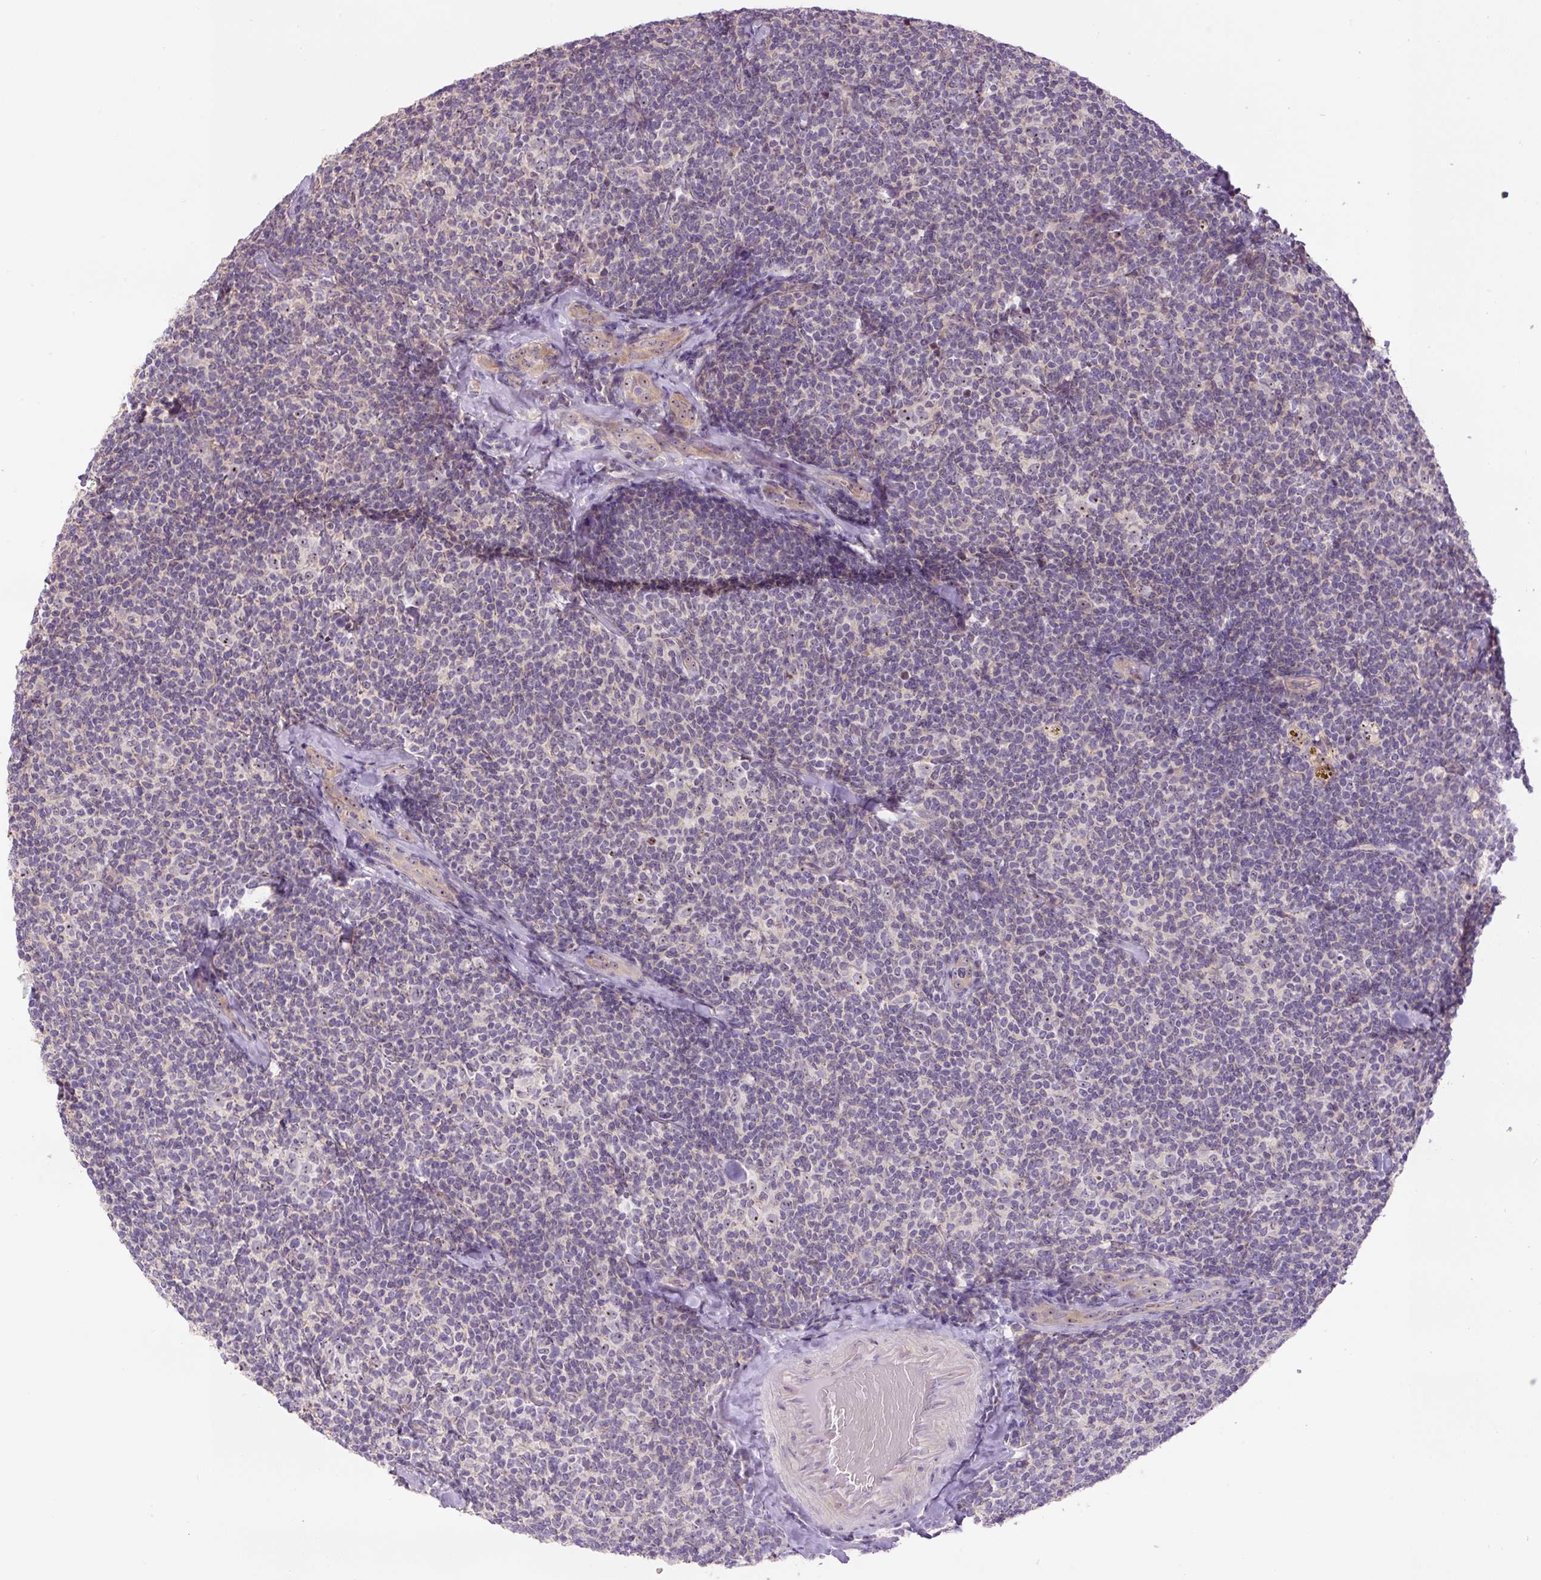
{"staining": {"intensity": "negative", "quantity": "none", "location": "none"}, "tissue": "lymphoma", "cell_type": "Tumor cells", "image_type": "cancer", "snomed": [{"axis": "morphology", "description": "Malignant lymphoma, non-Hodgkin's type, Low grade"}, {"axis": "topography", "description": "Lymph node"}], "caption": "High power microscopy histopathology image of an IHC histopathology image of low-grade malignant lymphoma, non-Hodgkin's type, revealing no significant staining in tumor cells. (IHC, brightfield microscopy, high magnification).", "gene": "TMEM151B", "patient": {"sex": "female", "age": 56}}